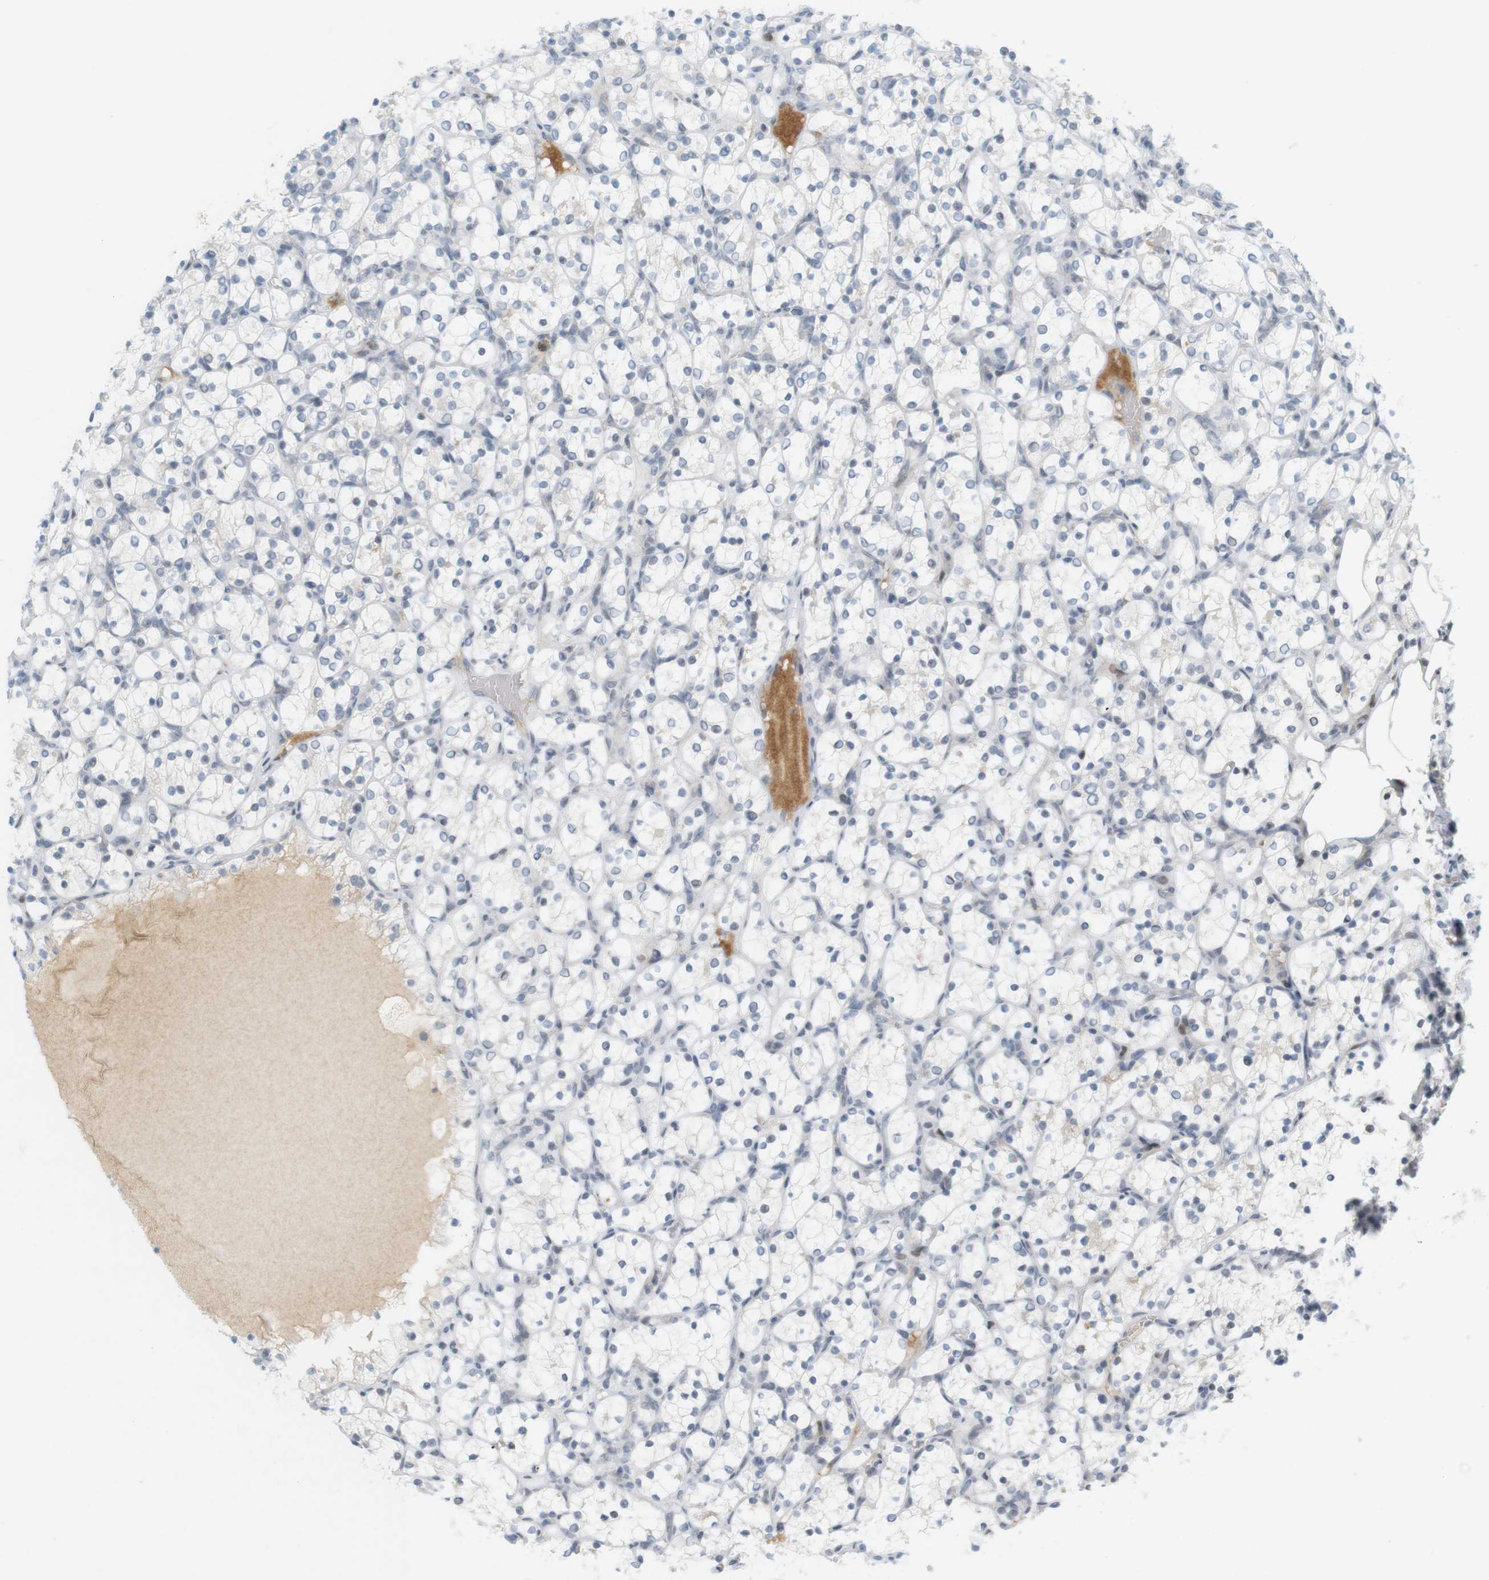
{"staining": {"intensity": "negative", "quantity": "none", "location": "none"}, "tissue": "renal cancer", "cell_type": "Tumor cells", "image_type": "cancer", "snomed": [{"axis": "morphology", "description": "Adenocarcinoma, NOS"}, {"axis": "topography", "description": "Kidney"}], "caption": "A high-resolution histopathology image shows IHC staining of renal adenocarcinoma, which shows no significant staining in tumor cells.", "gene": "DMC1", "patient": {"sex": "female", "age": 69}}